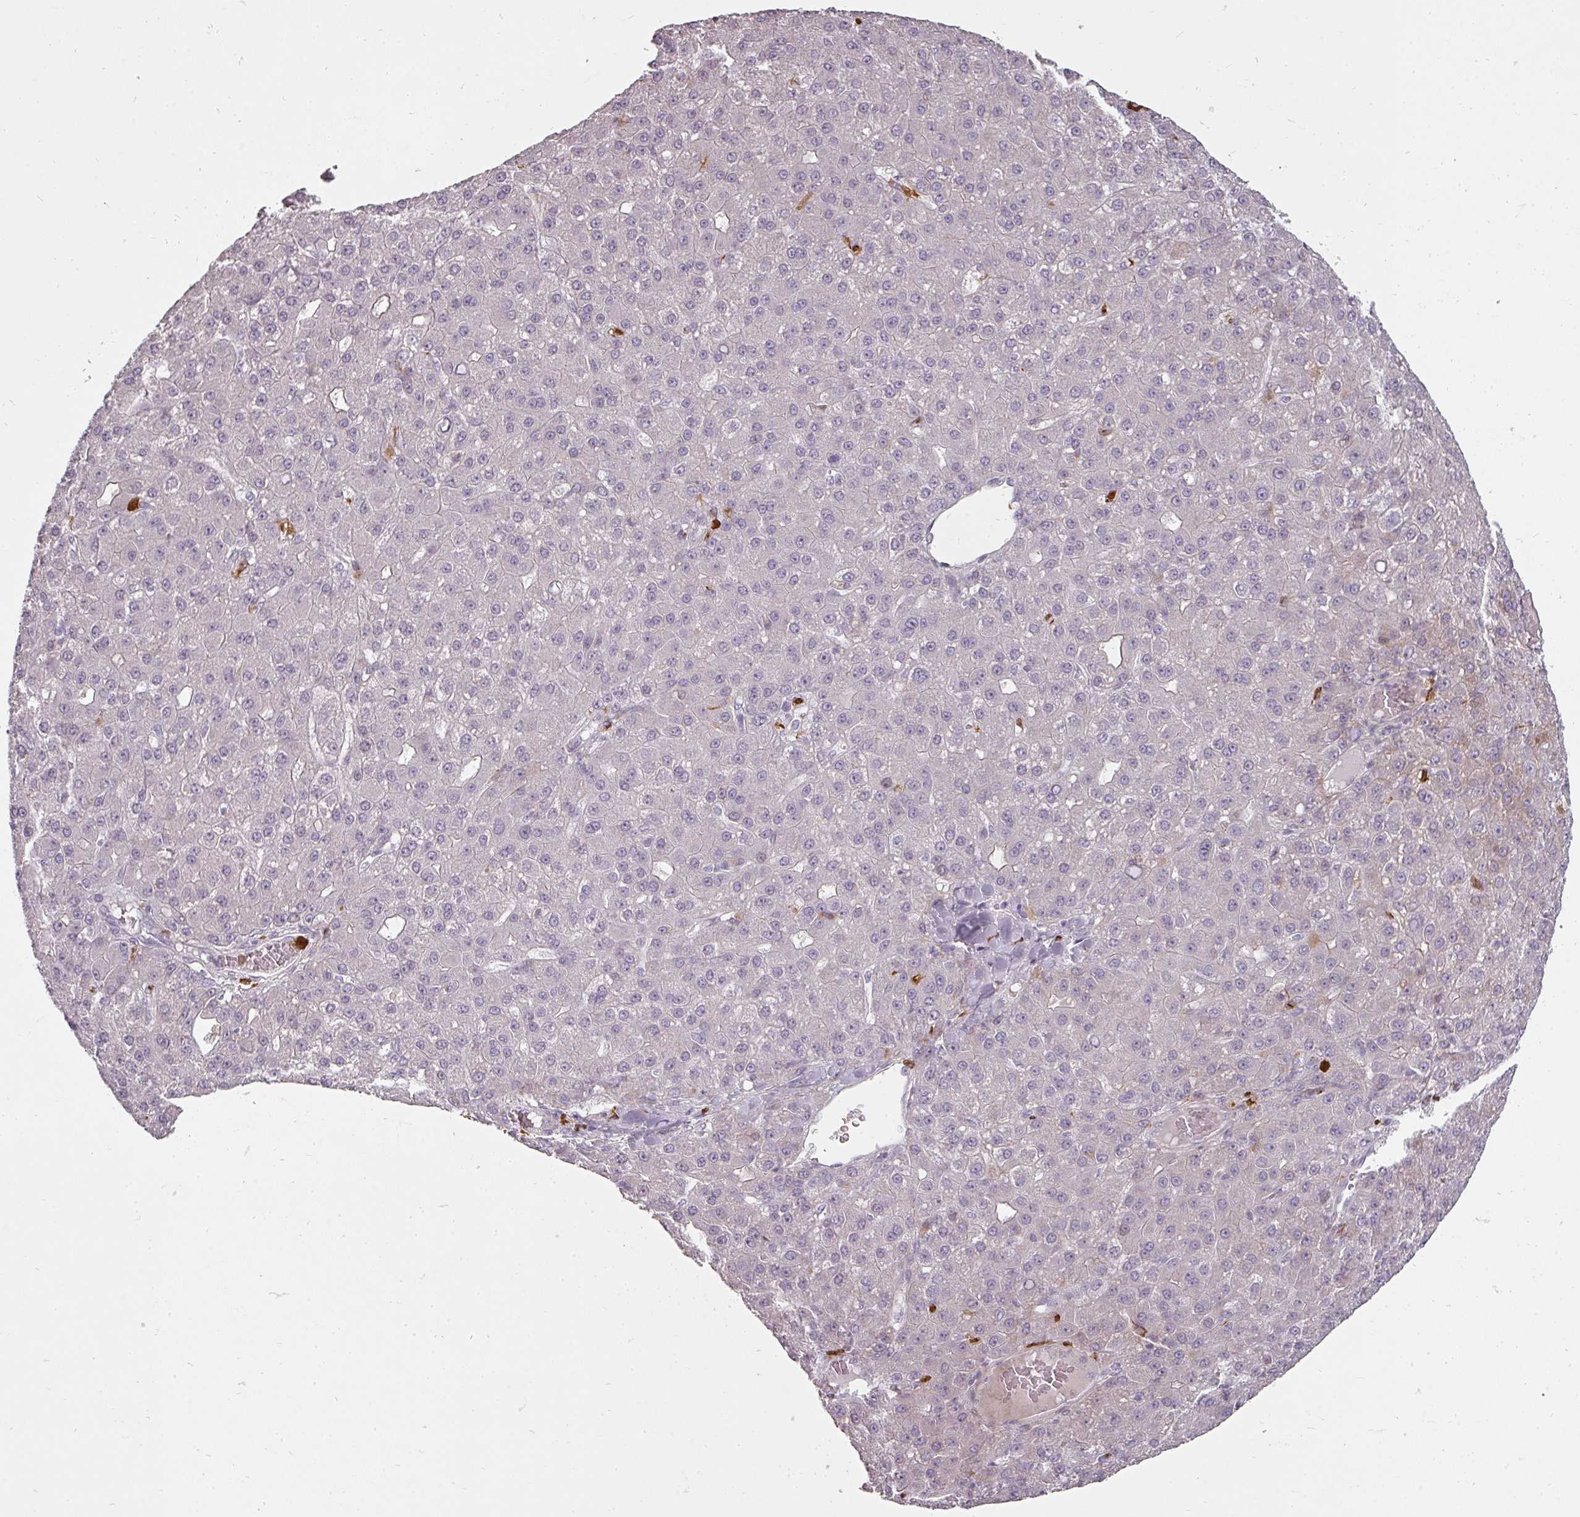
{"staining": {"intensity": "negative", "quantity": "none", "location": "none"}, "tissue": "liver cancer", "cell_type": "Tumor cells", "image_type": "cancer", "snomed": [{"axis": "morphology", "description": "Carcinoma, Hepatocellular, NOS"}, {"axis": "topography", "description": "Liver"}], "caption": "Tumor cells show no significant protein positivity in liver hepatocellular carcinoma.", "gene": "BIK", "patient": {"sex": "male", "age": 67}}